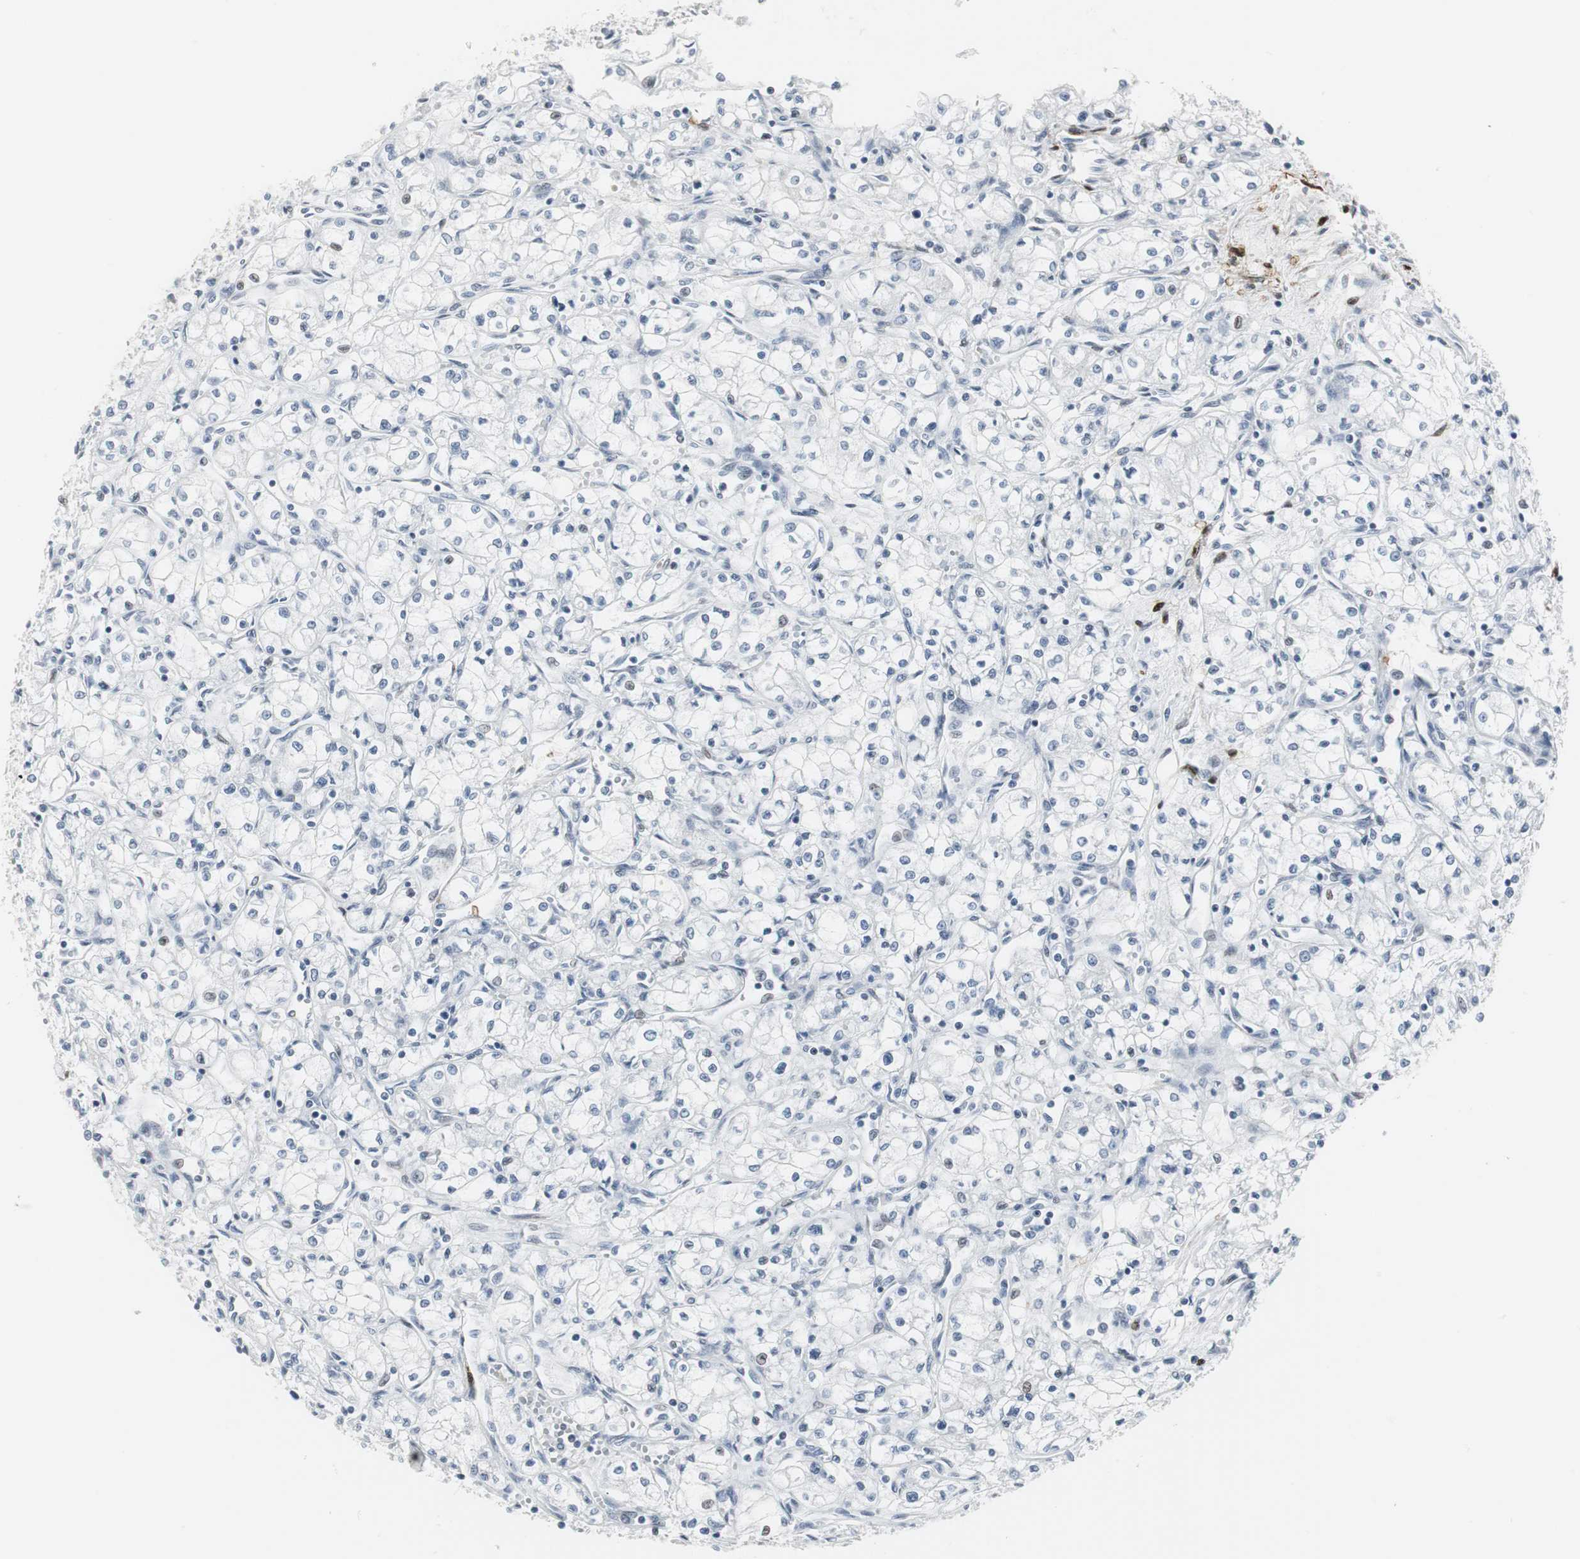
{"staining": {"intensity": "negative", "quantity": "none", "location": "none"}, "tissue": "renal cancer", "cell_type": "Tumor cells", "image_type": "cancer", "snomed": [{"axis": "morphology", "description": "Normal tissue, NOS"}, {"axis": "morphology", "description": "Adenocarcinoma, NOS"}, {"axis": "topography", "description": "Kidney"}], "caption": "There is no significant staining in tumor cells of renal cancer. (DAB (3,3'-diaminobenzidine) immunohistochemistry (IHC), high magnification).", "gene": "PPP1R14A", "patient": {"sex": "male", "age": 59}}